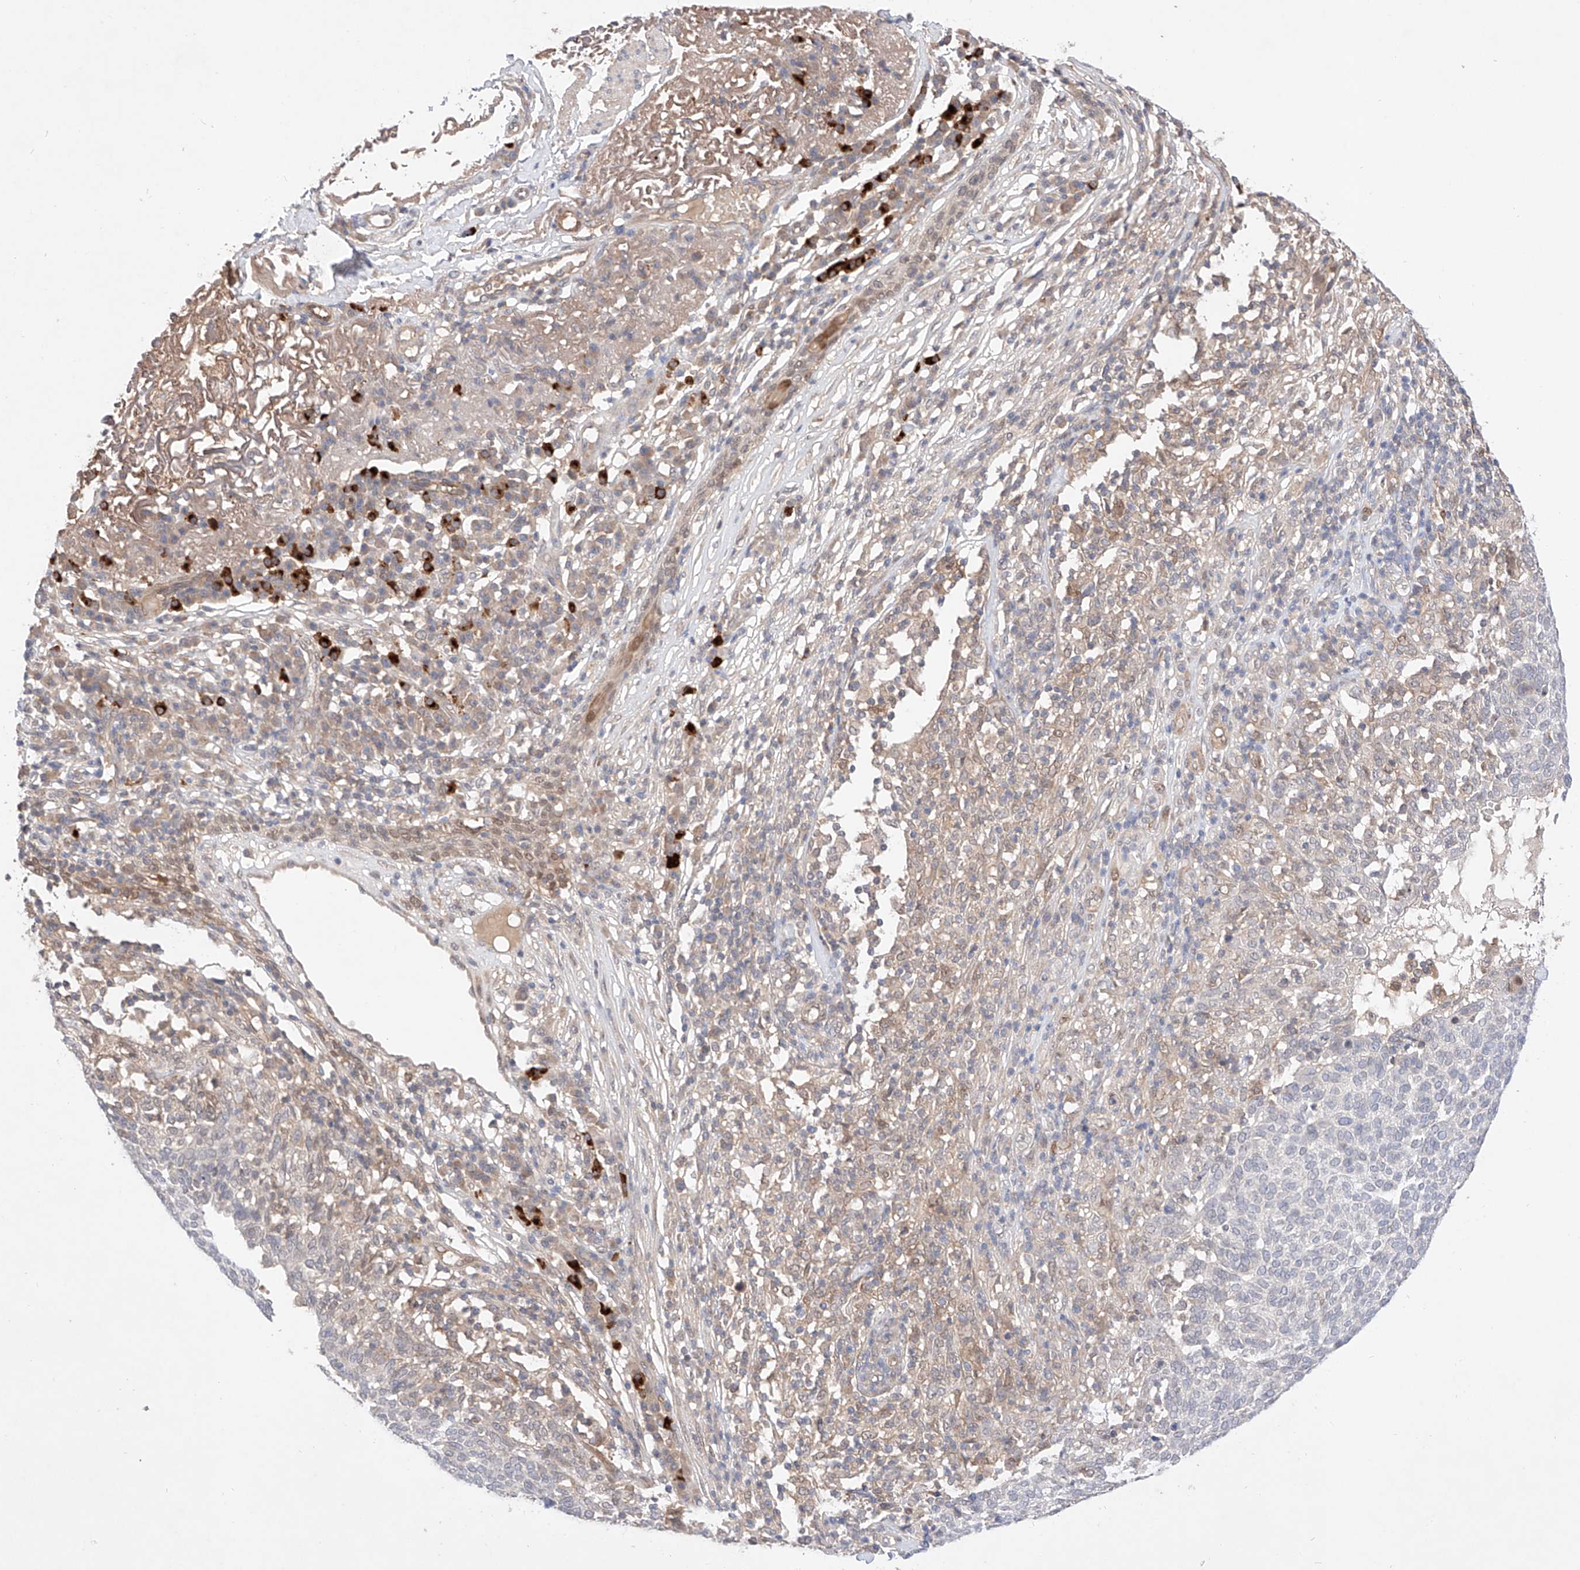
{"staining": {"intensity": "negative", "quantity": "none", "location": "none"}, "tissue": "skin cancer", "cell_type": "Tumor cells", "image_type": "cancer", "snomed": [{"axis": "morphology", "description": "Squamous cell carcinoma, NOS"}, {"axis": "topography", "description": "Skin"}], "caption": "A high-resolution photomicrograph shows immunohistochemistry staining of skin cancer (squamous cell carcinoma), which shows no significant expression in tumor cells.", "gene": "ZNF124", "patient": {"sex": "female", "age": 90}}